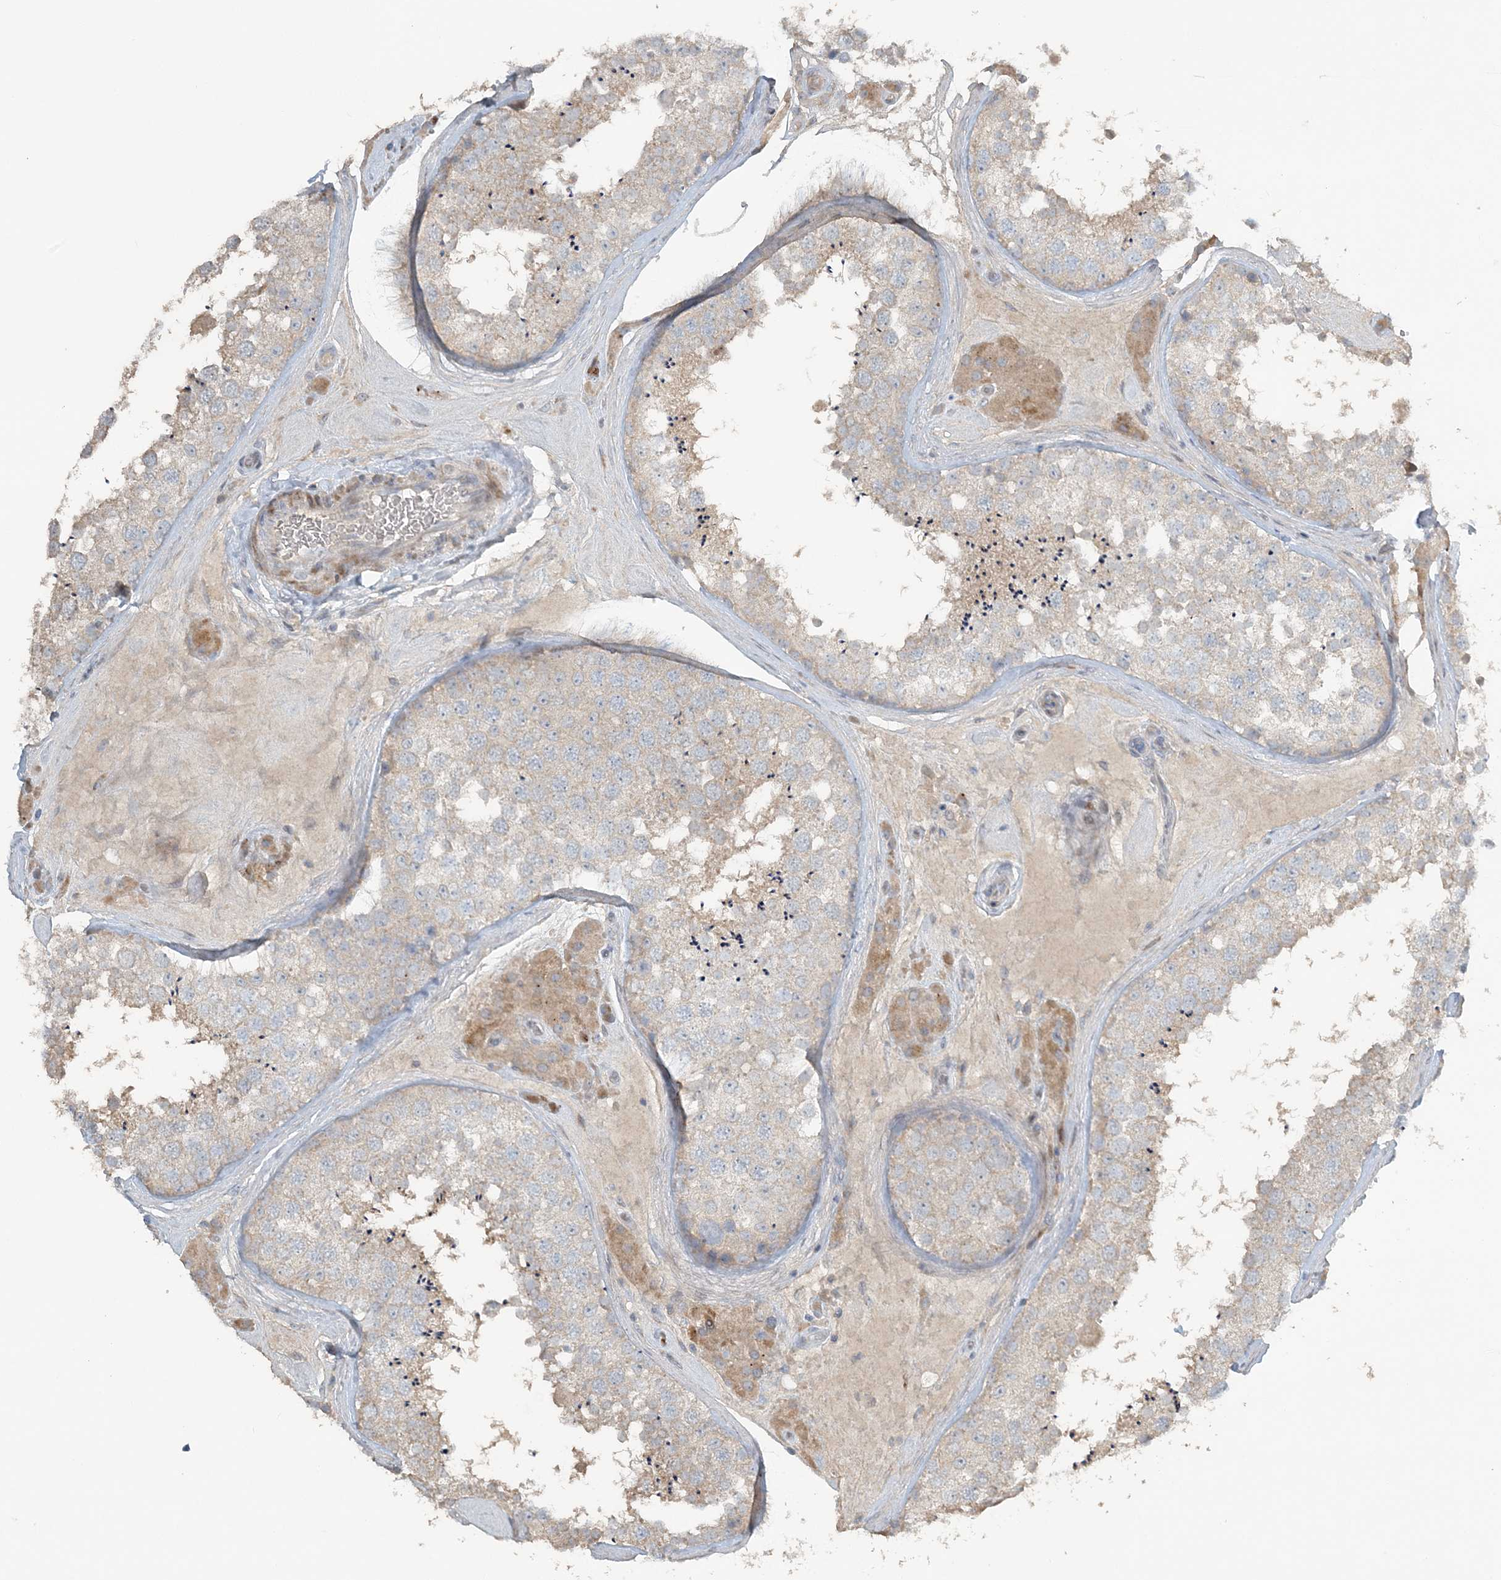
{"staining": {"intensity": "weak", "quantity": "<25%", "location": "cytoplasmic/membranous"}, "tissue": "testis", "cell_type": "Cells in seminiferous ducts", "image_type": "normal", "snomed": [{"axis": "morphology", "description": "Normal tissue, NOS"}, {"axis": "topography", "description": "Testis"}], "caption": "Immunohistochemistry (IHC) of unremarkable human testis displays no staining in cells in seminiferous ducts. (DAB (3,3'-diaminobenzidine) IHC, high magnification).", "gene": "SLC4A10", "patient": {"sex": "male", "age": 46}}